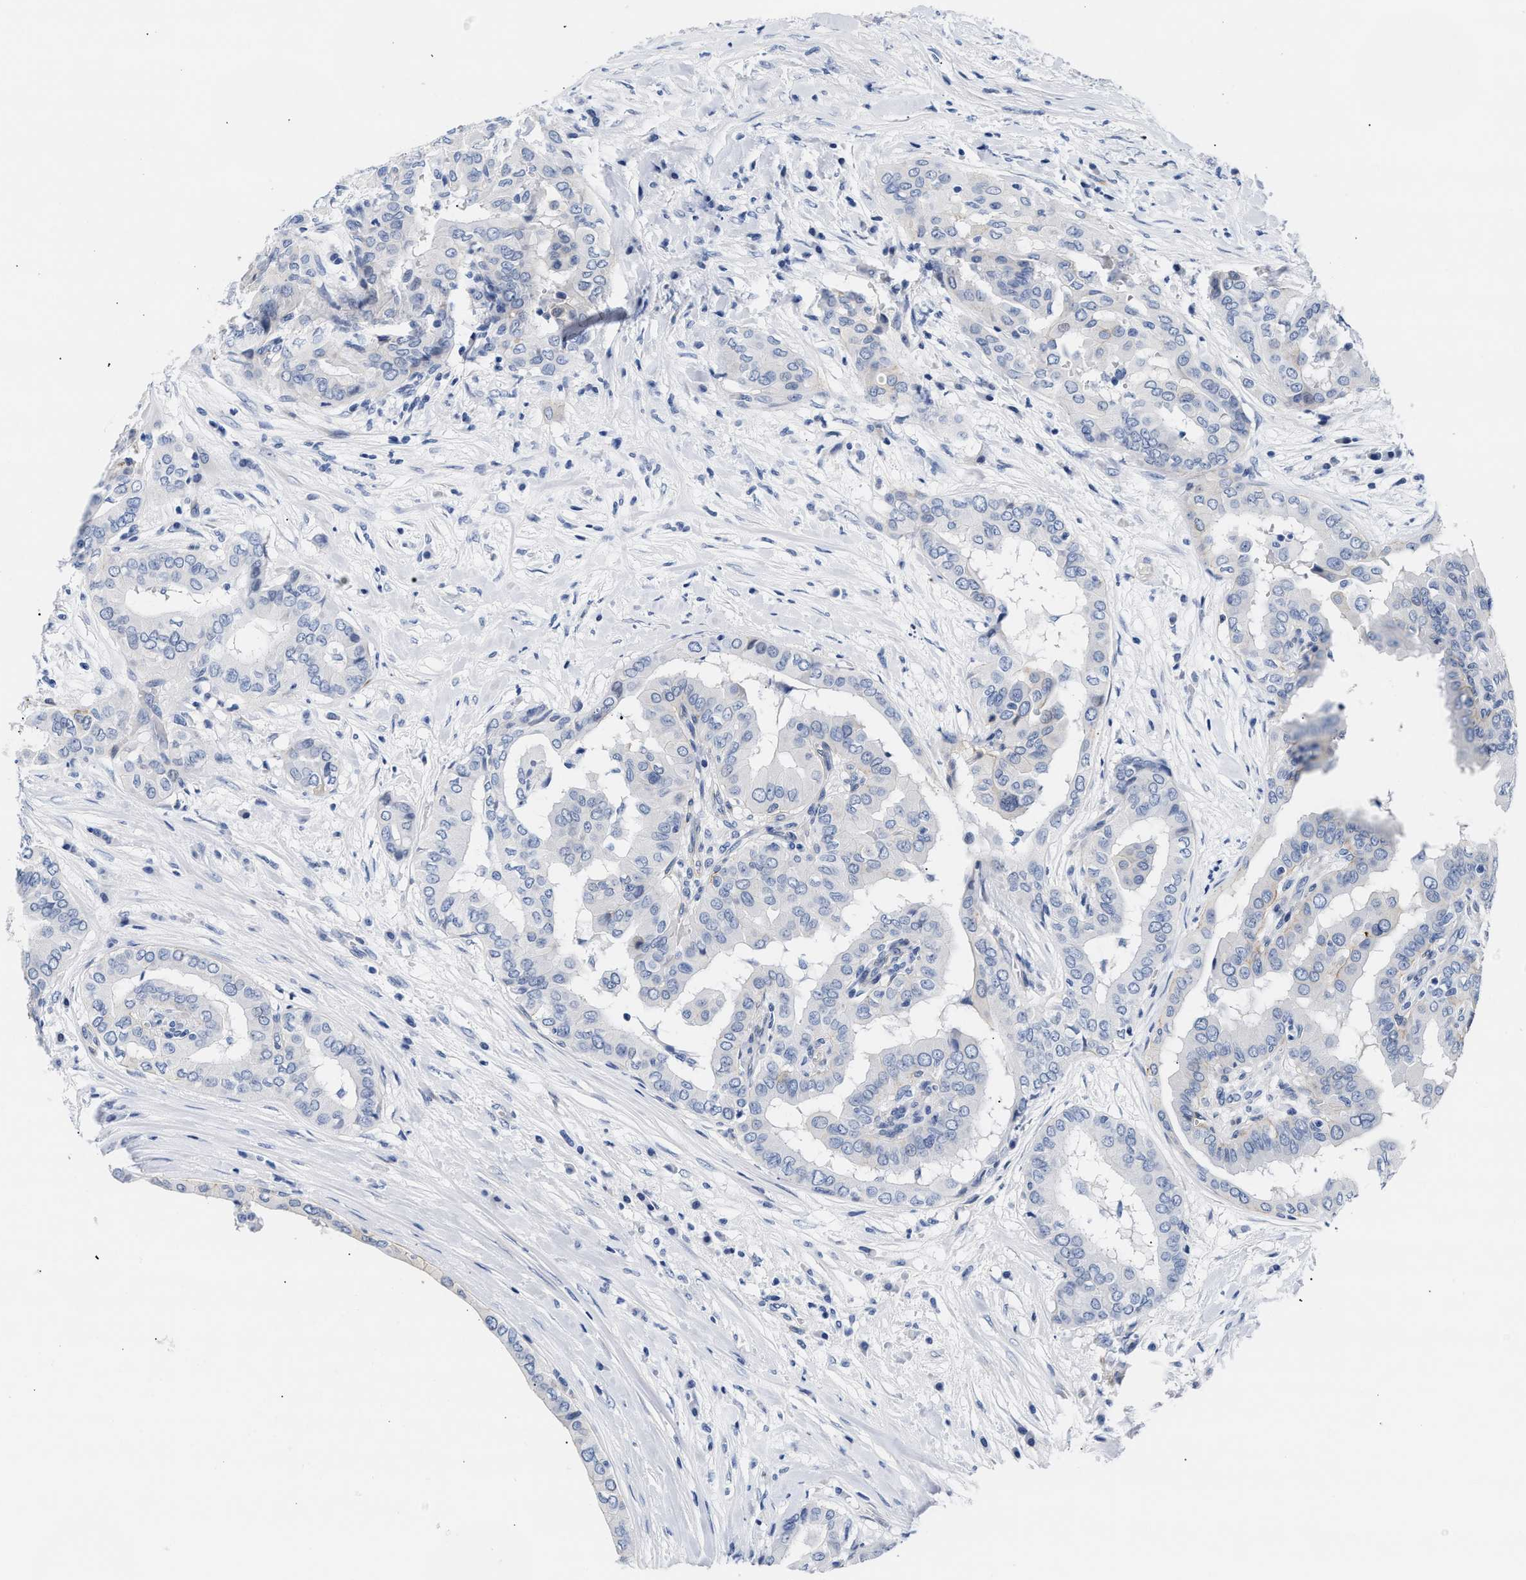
{"staining": {"intensity": "negative", "quantity": "none", "location": "none"}, "tissue": "thyroid cancer", "cell_type": "Tumor cells", "image_type": "cancer", "snomed": [{"axis": "morphology", "description": "Papillary adenocarcinoma, NOS"}, {"axis": "topography", "description": "Thyroid gland"}], "caption": "Tumor cells show no significant positivity in thyroid cancer (papillary adenocarcinoma). Nuclei are stained in blue.", "gene": "TRIM29", "patient": {"sex": "male", "age": 33}}